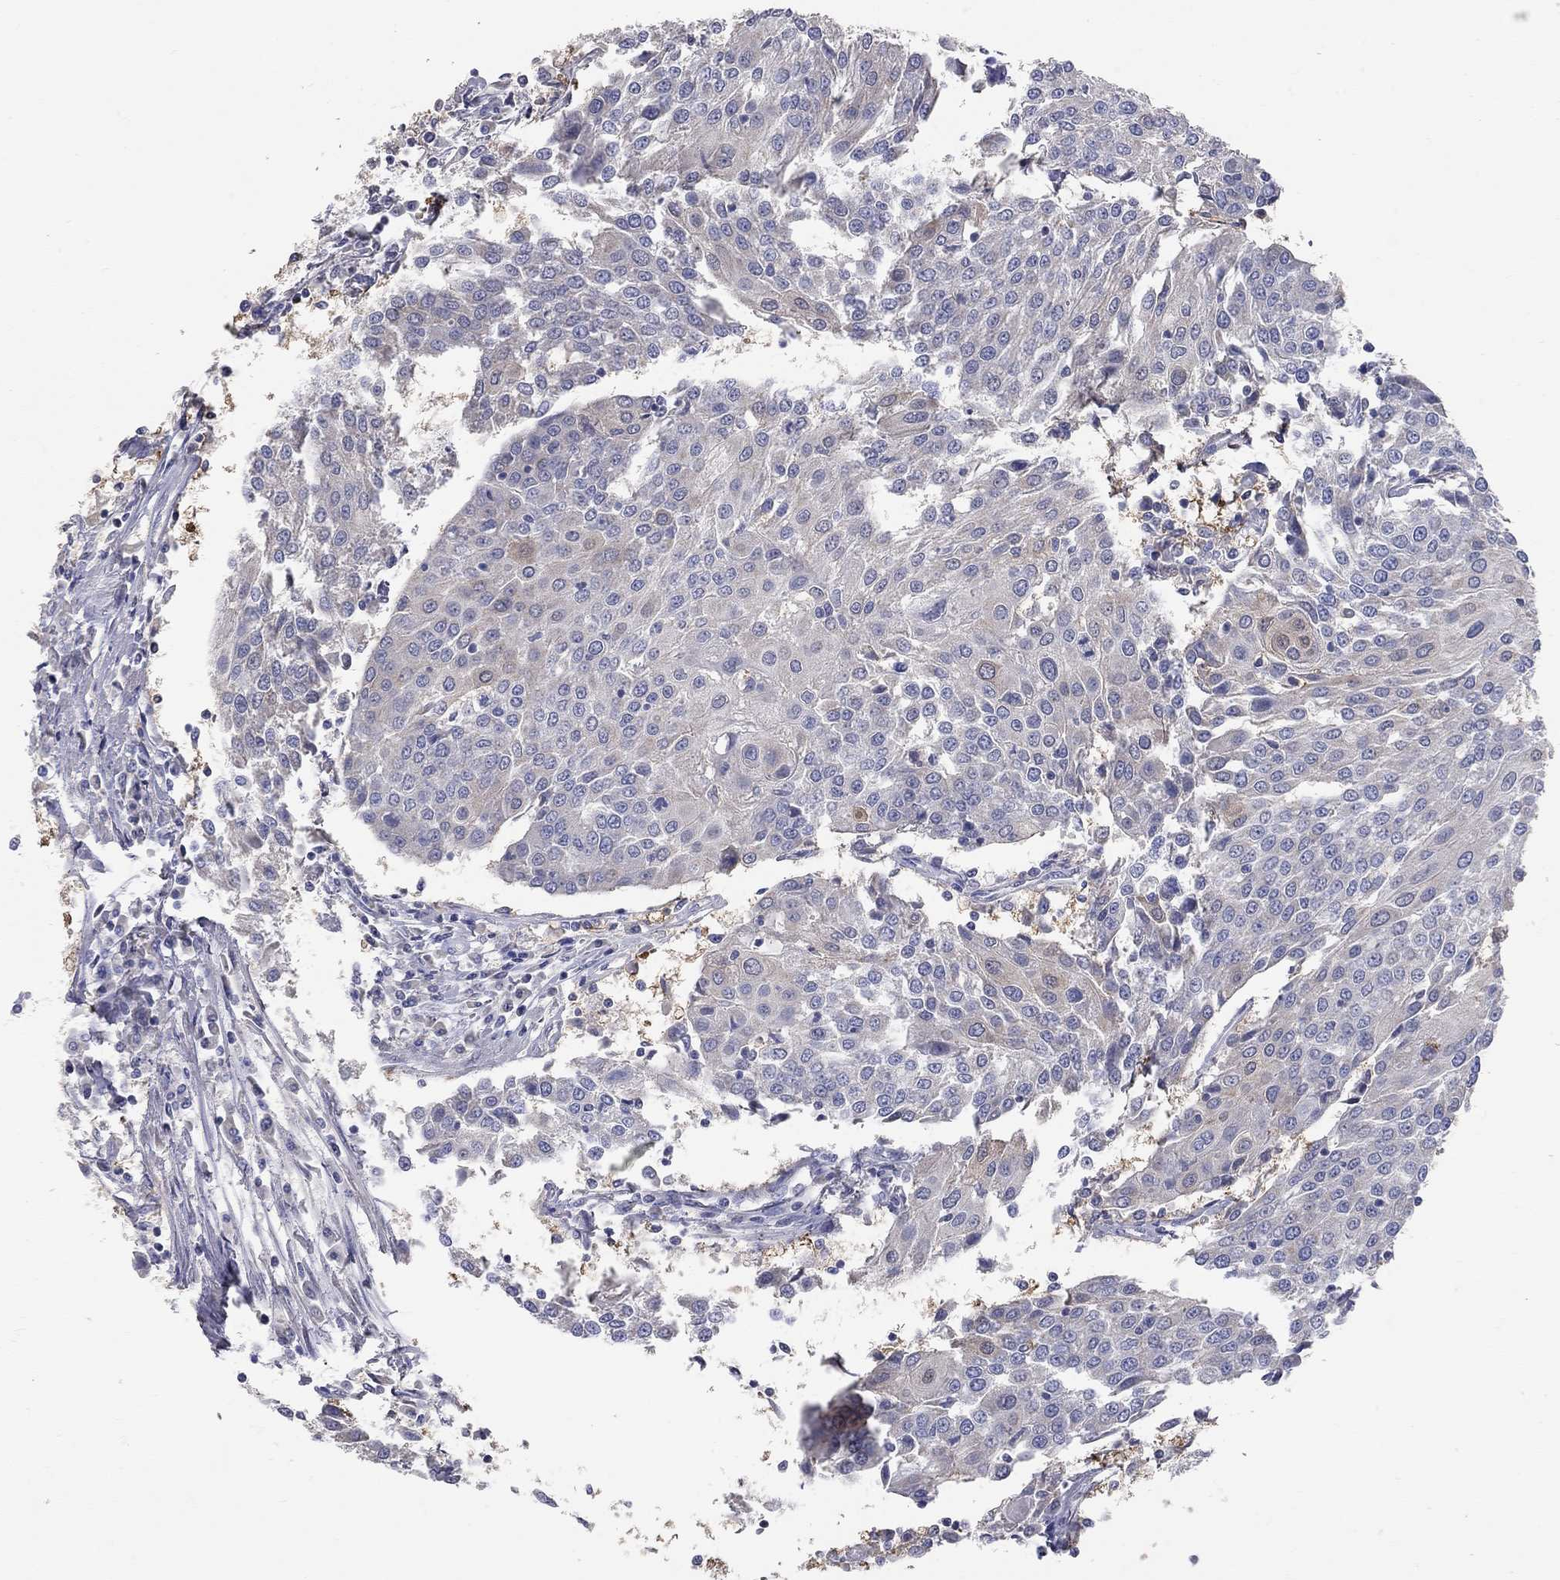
{"staining": {"intensity": "negative", "quantity": "none", "location": "none"}, "tissue": "urothelial cancer", "cell_type": "Tumor cells", "image_type": "cancer", "snomed": [{"axis": "morphology", "description": "Urothelial carcinoma, High grade"}, {"axis": "topography", "description": "Urinary bladder"}], "caption": "Immunohistochemistry of urothelial cancer exhibits no expression in tumor cells.", "gene": "CFAP161", "patient": {"sex": "female", "age": 85}}